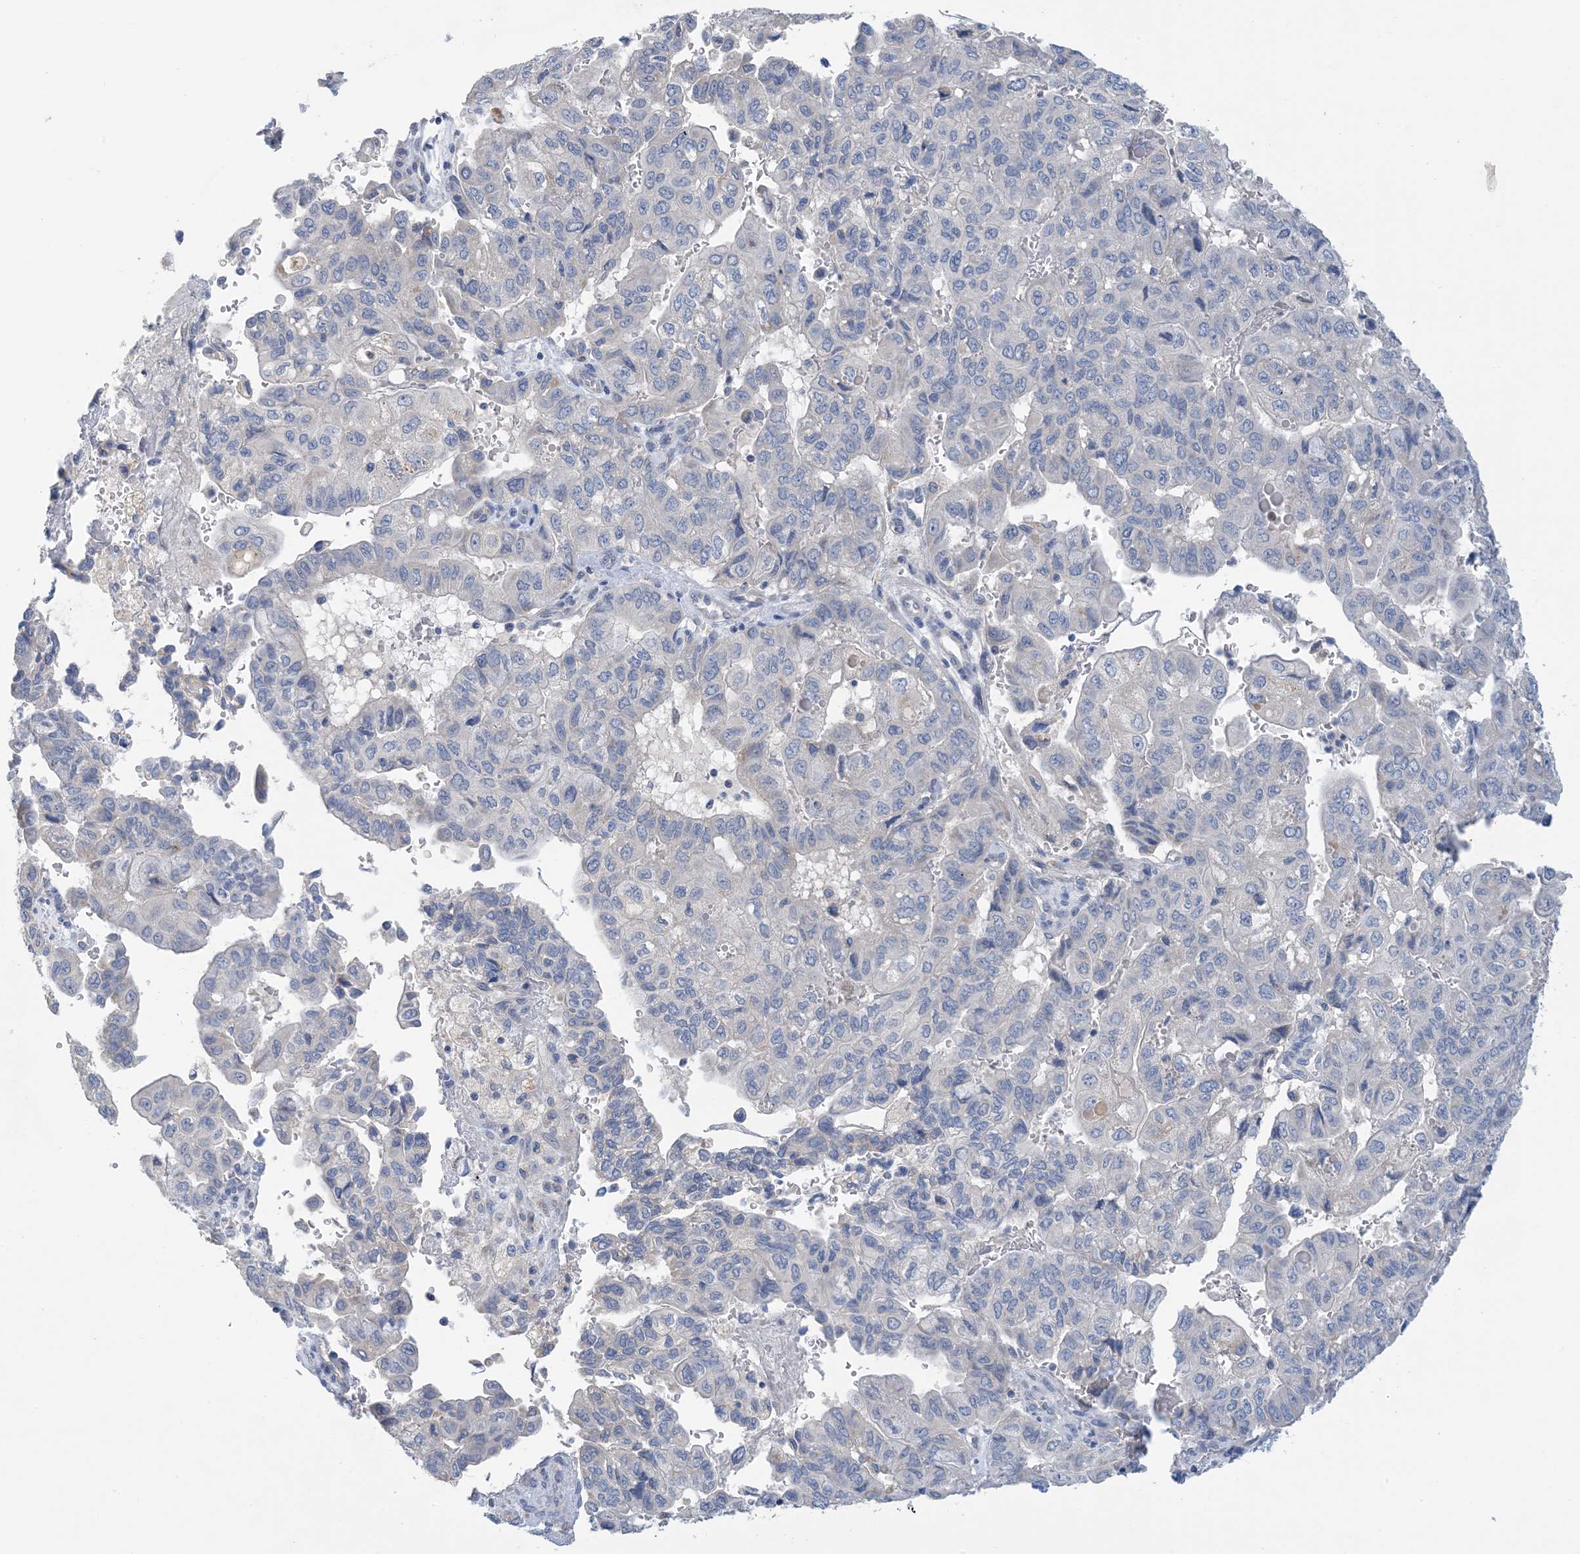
{"staining": {"intensity": "negative", "quantity": "none", "location": "none"}, "tissue": "pancreatic cancer", "cell_type": "Tumor cells", "image_type": "cancer", "snomed": [{"axis": "morphology", "description": "Adenocarcinoma, NOS"}, {"axis": "topography", "description": "Pancreas"}], "caption": "High power microscopy histopathology image of an IHC image of pancreatic adenocarcinoma, revealing no significant positivity in tumor cells.", "gene": "ZCCHC18", "patient": {"sex": "male", "age": 51}}